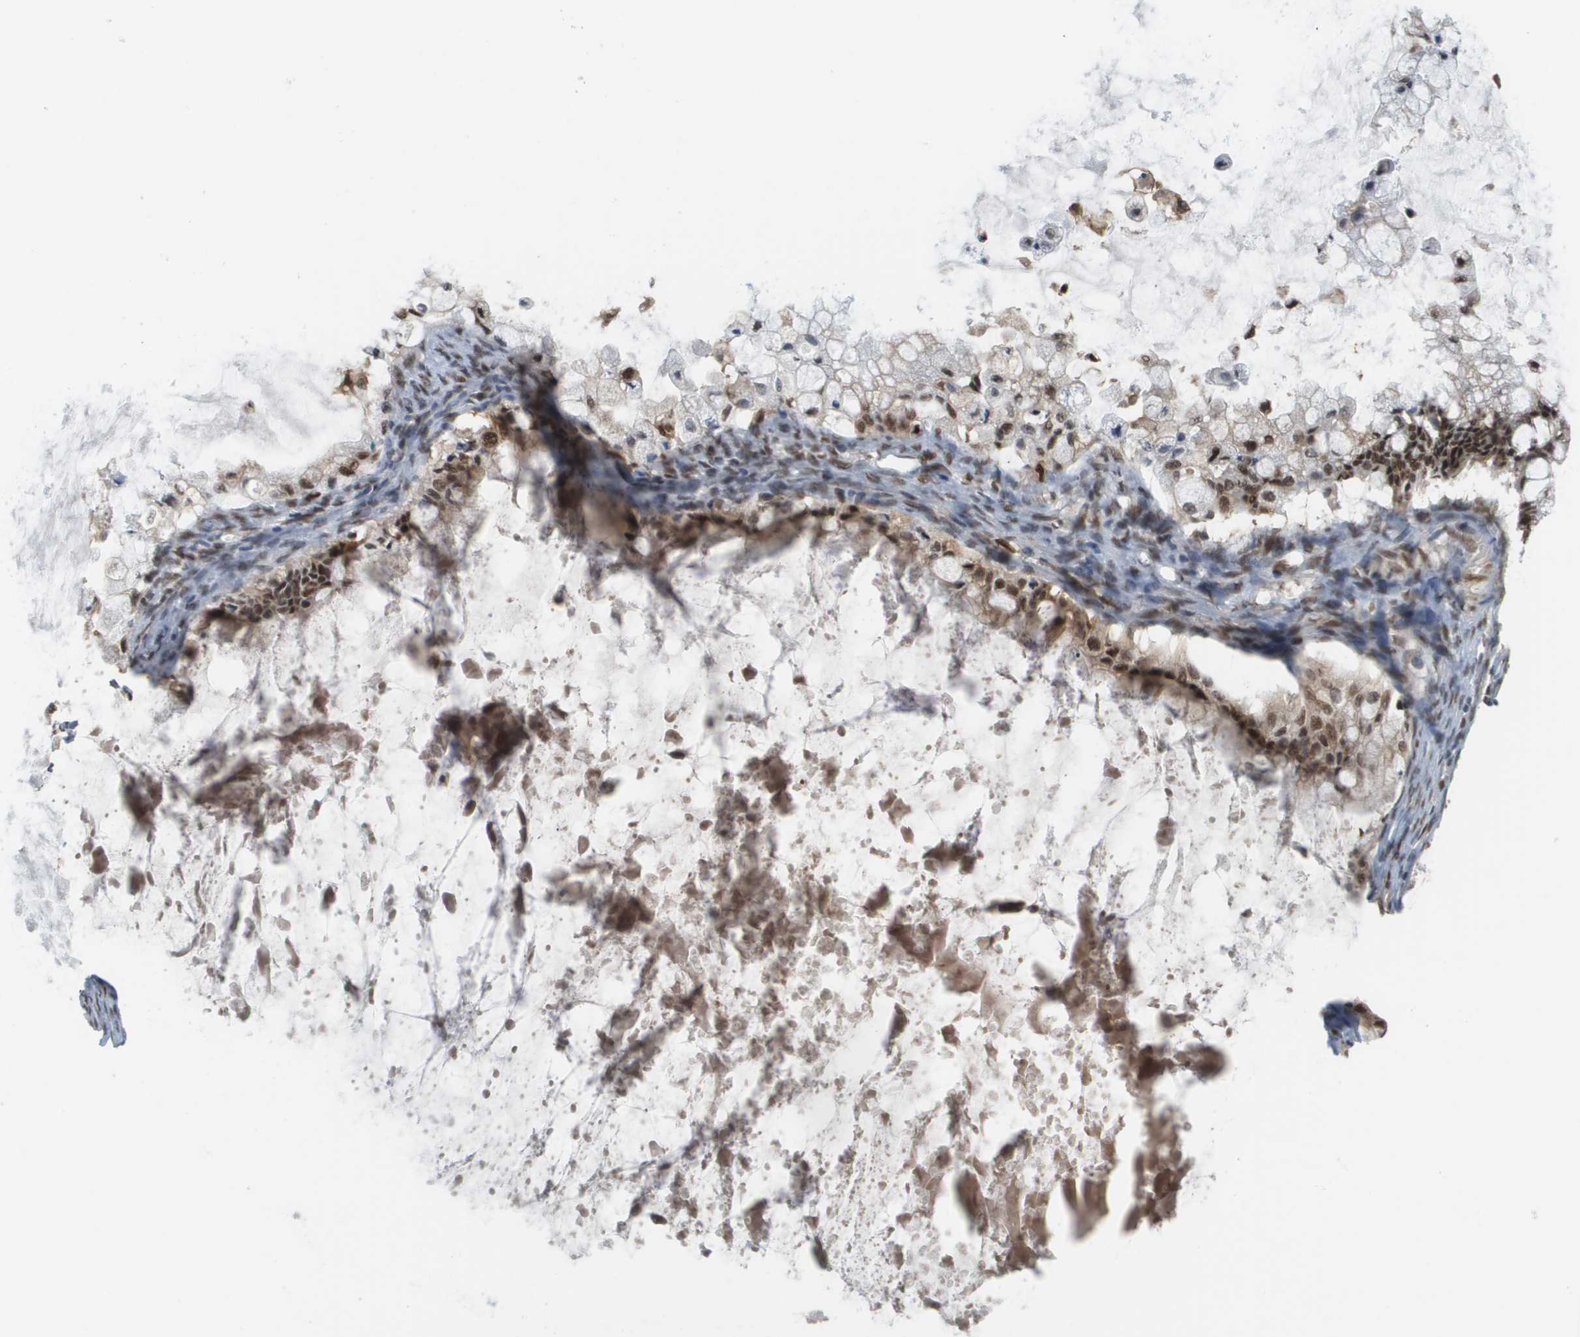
{"staining": {"intensity": "strong", "quantity": ">75%", "location": "nuclear"}, "tissue": "ovarian cancer", "cell_type": "Tumor cells", "image_type": "cancer", "snomed": [{"axis": "morphology", "description": "Cystadenocarcinoma, mucinous, NOS"}, {"axis": "topography", "description": "Ovary"}], "caption": "A brown stain highlights strong nuclear expression of a protein in mucinous cystadenocarcinoma (ovarian) tumor cells.", "gene": "PRCC", "patient": {"sex": "female", "age": 57}}